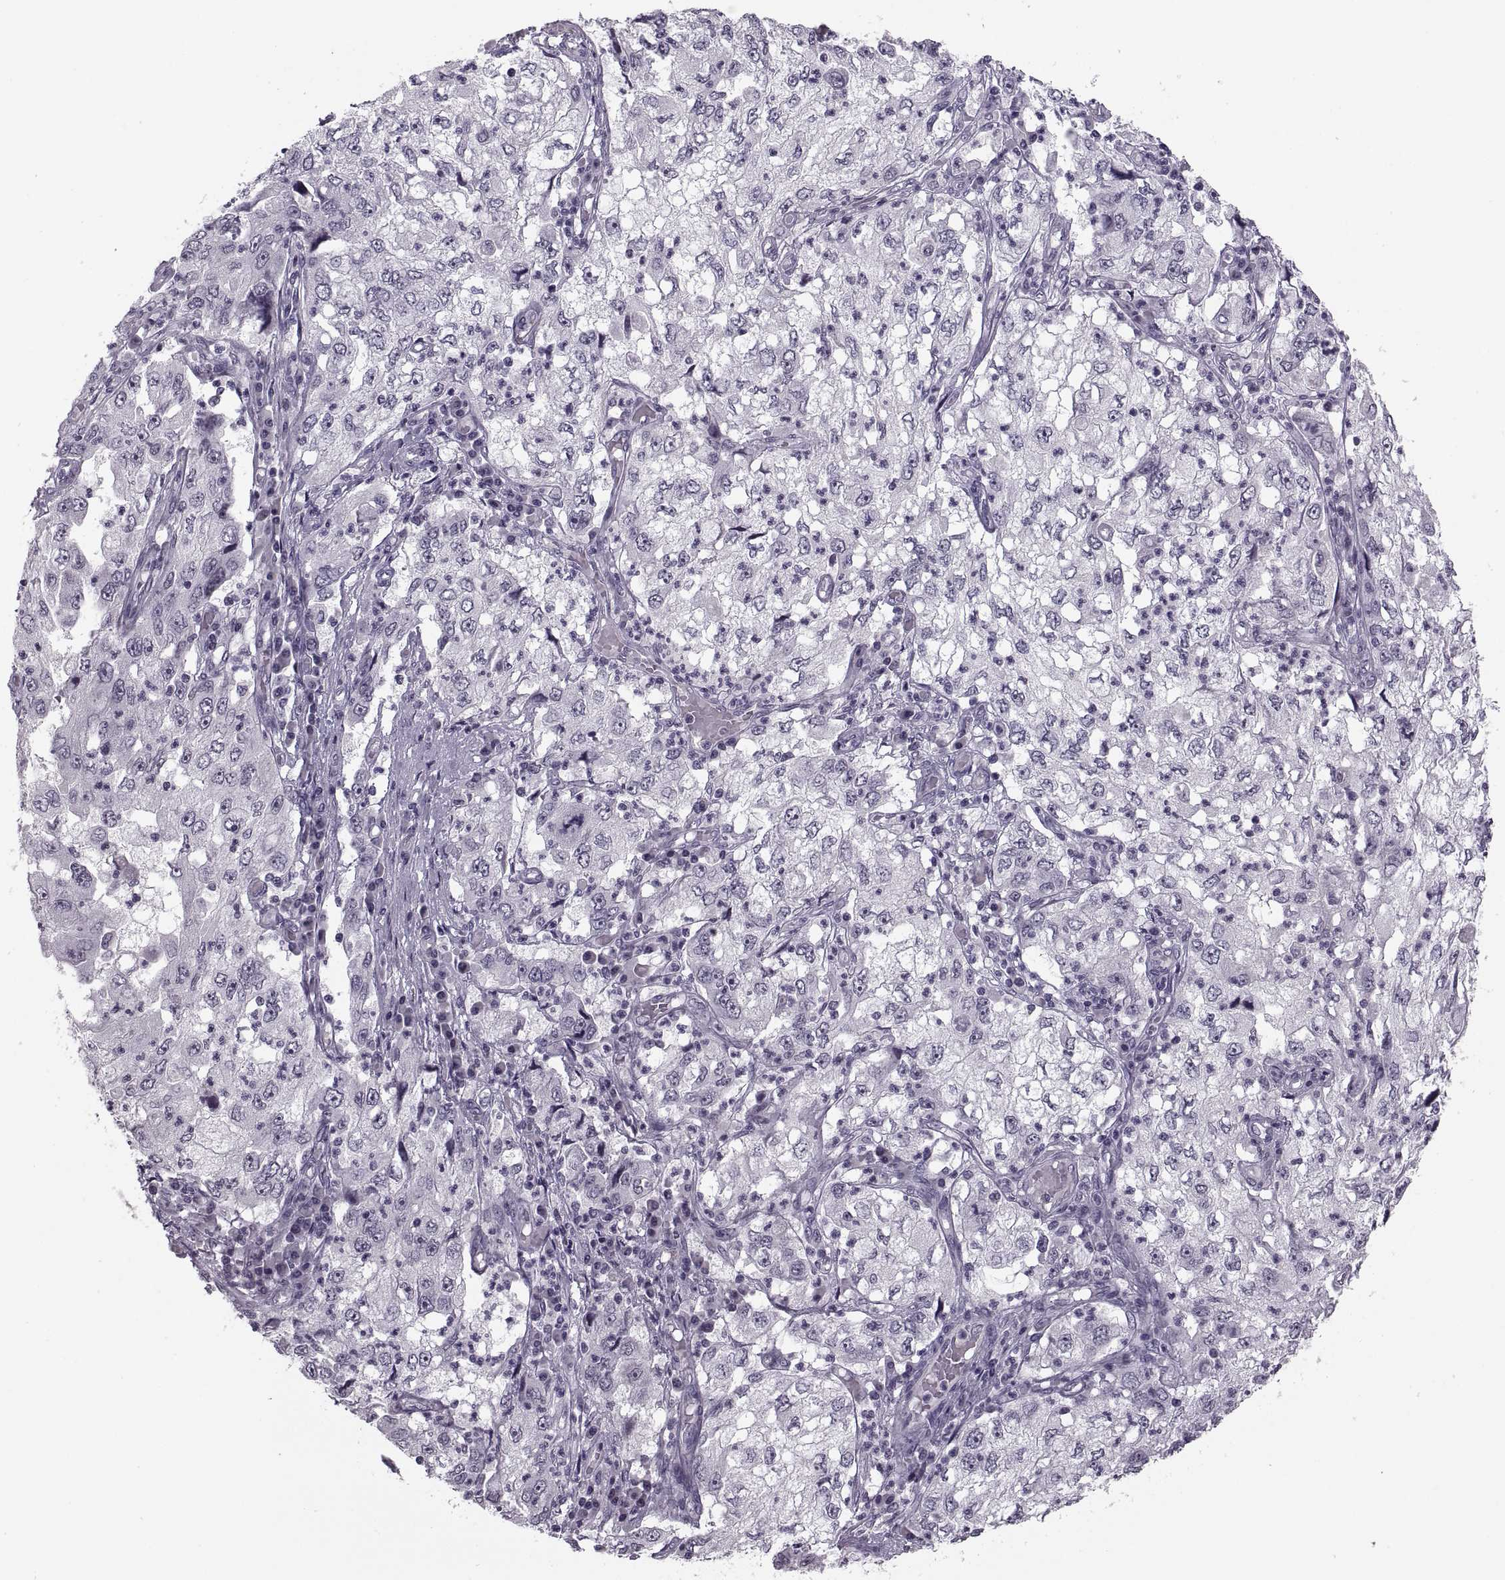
{"staining": {"intensity": "negative", "quantity": "none", "location": "none"}, "tissue": "cervical cancer", "cell_type": "Tumor cells", "image_type": "cancer", "snomed": [{"axis": "morphology", "description": "Squamous cell carcinoma, NOS"}, {"axis": "topography", "description": "Cervix"}], "caption": "The image displays no staining of tumor cells in cervical cancer.", "gene": "PAGE5", "patient": {"sex": "female", "age": 36}}